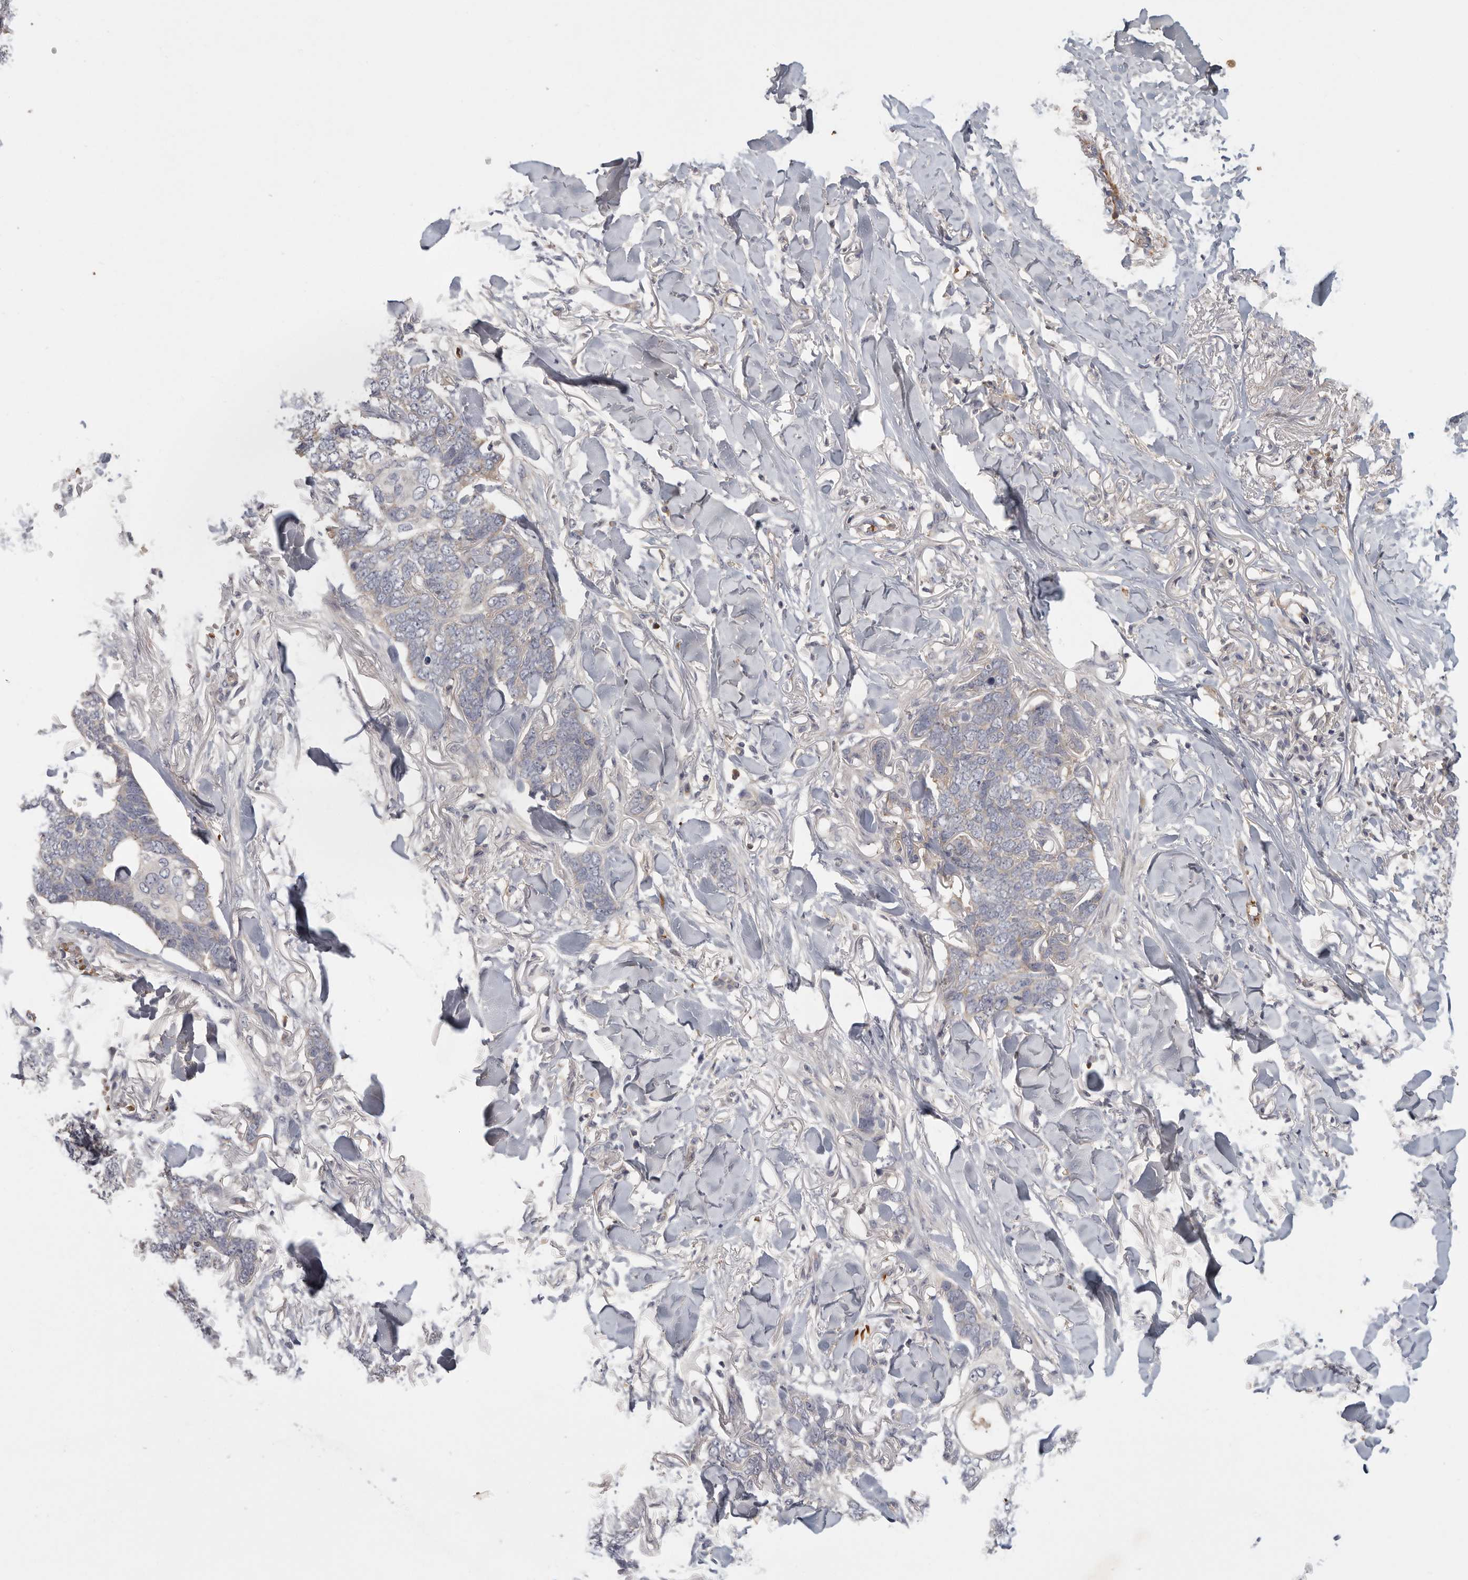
{"staining": {"intensity": "negative", "quantity": "none", "location": "none"}, "tissue": "skin cancer", "cell_type": "Tumor cells", "image_type": "cancer", "snomed": [{"axis": "morphology", "description": "Normal tissue, NOS"}, {"axis": "morphology", "description": "Basal cell carcinoma"}, {"axis": "topography", "description": "Skin"}], "caption": "Skin cancer was stained to show a protein in brown. There is no significant staining in tumor cells.", "gene": "CFAP298", "patient": {"sex": "male", "age": 77}}